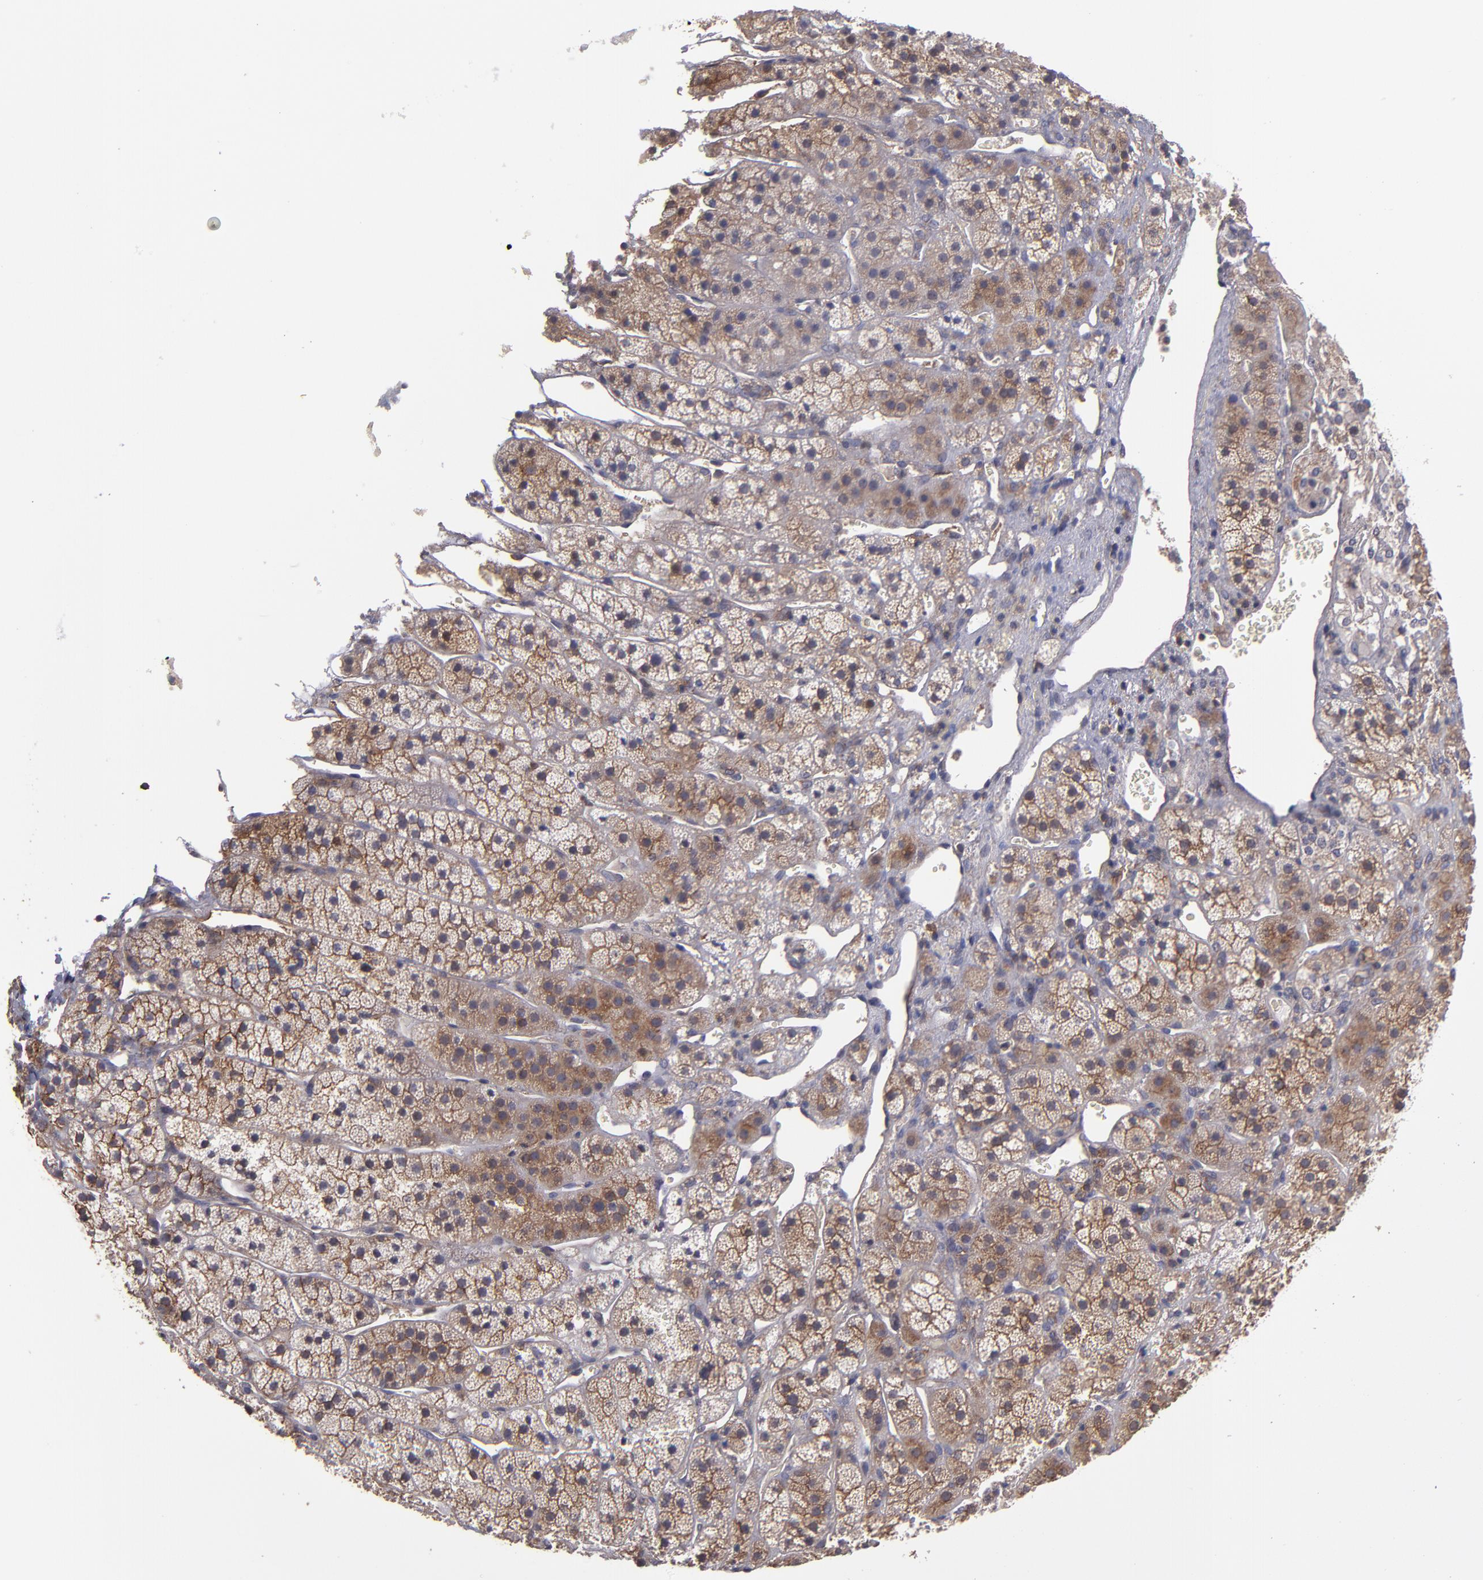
{"staining": {"intensity": "moderate", "quantity": ">75%", "location": "cytoplasmic/membranous"}, "tissue": "adrenal gland", "cell_type": "Glandular cells", "image_type": "normal", "snomed": [{"axis": "morphology", "description": "Normal tissue, NOS"}, {"axis": "topography", "description": "Adrenal gland"}], "caption": "Adrenal gland was stained to show a protein in brown. There is medium levels of moderate cytoplasmic/membranous positivity in about >75% of glandular cells. The staining is performed using DAB (3,3'-diaminobenzidine) brown chromogen to label protein expression. The nuclei are counter-stained blue using hematoxylin.", "gene": "NF2", "patient": {"sex": "female", "age": 44}}